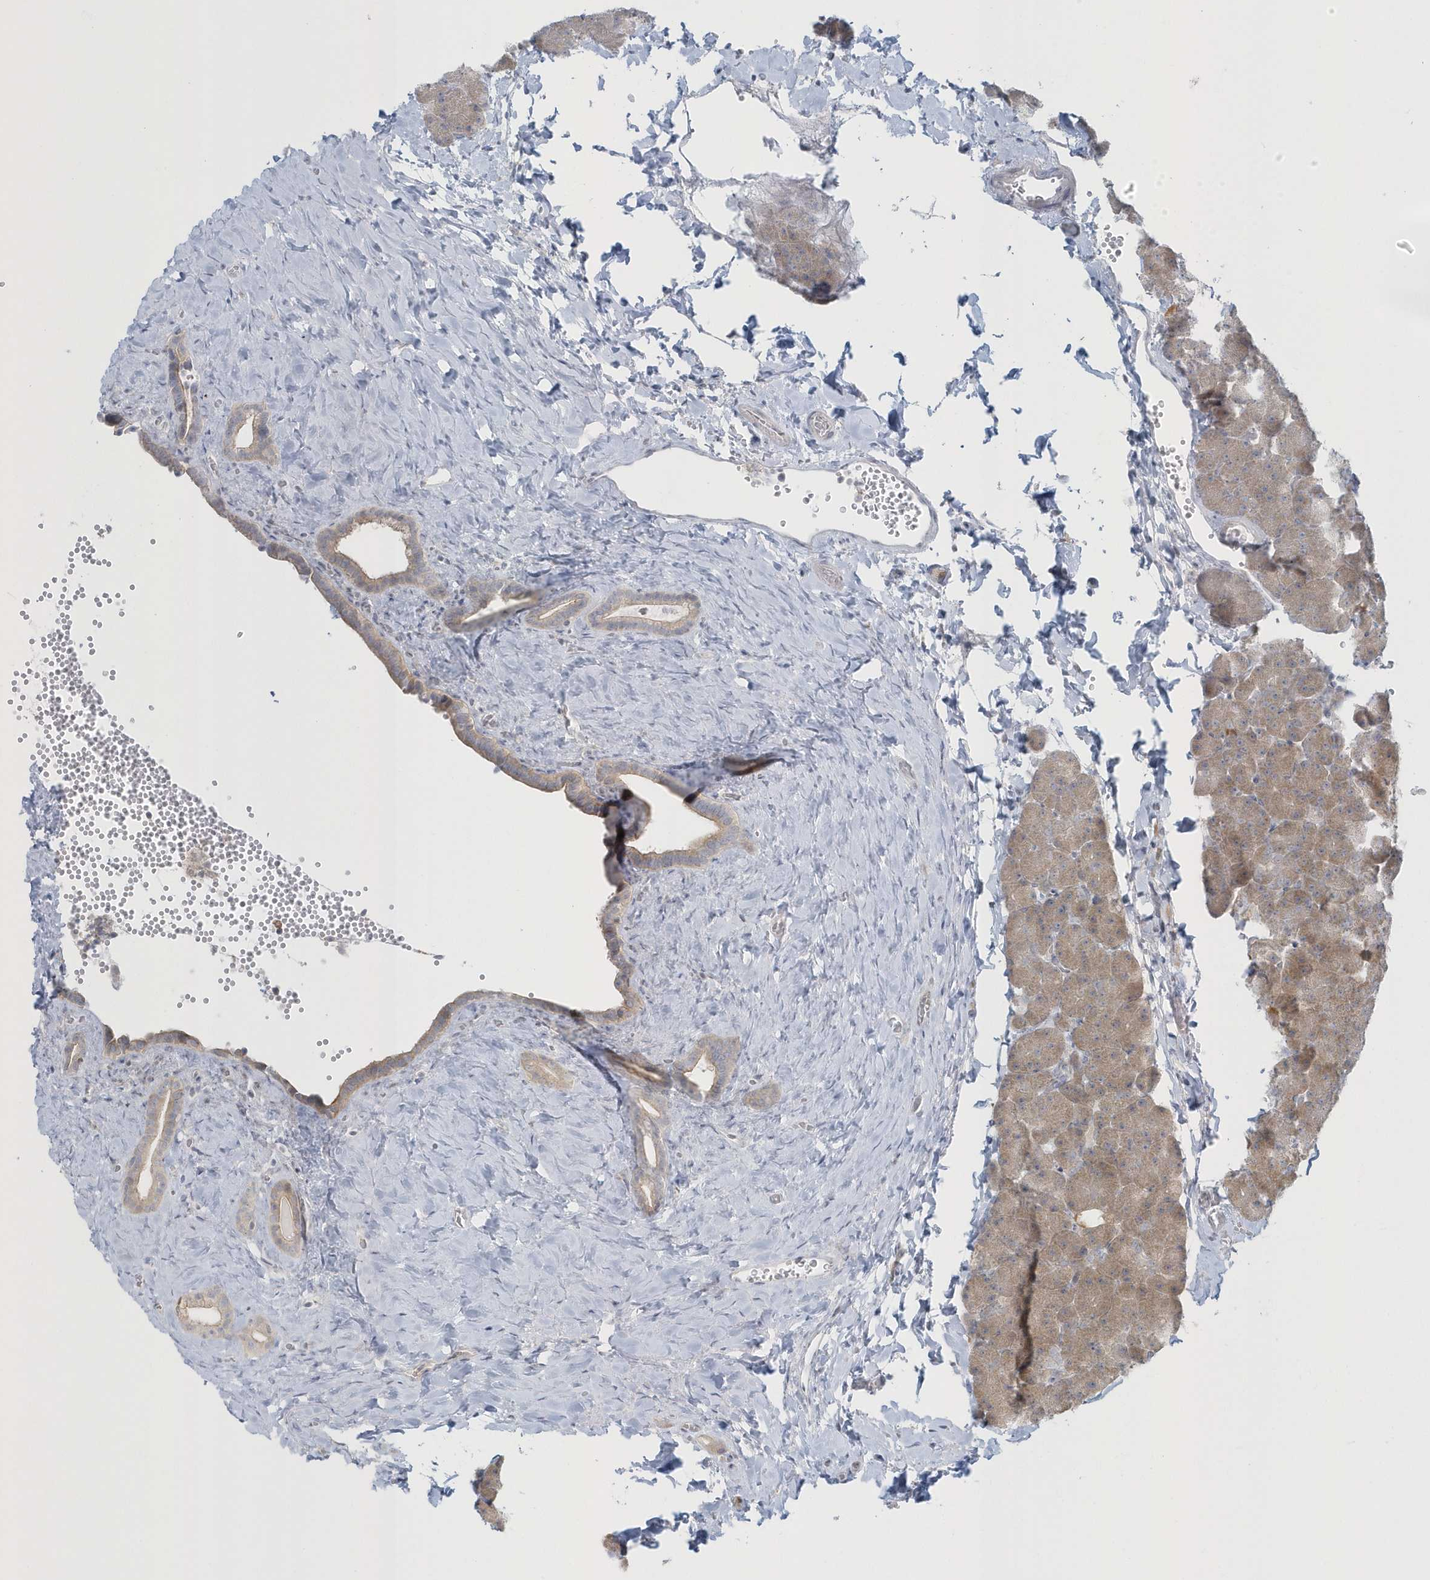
{"staining": {"intensity": "weak", "quantity": "<25%", "location": "cytoplasmic/membranous"}, "tissue": "pancreas", "cell_type": "Exocrine glandular cells", "image_type": "normal", "snomed": [{"axis": "morphology", "description": "Normal tissue, NOS"}, {"axis": "morphology", "description": "Carcinoid, malignant, NOS"}, {"axis": "topography", "description": "Pancreas"}], "caption": "Immunohistochemistry of unremarkable pancreas exhibits no expression in exocrine glandular cells. (Immunohistochemistry, brightfield microscopy, high magnification).", "gene": "BLTP3A", "patient": {"sex": "female", "age": 35}}